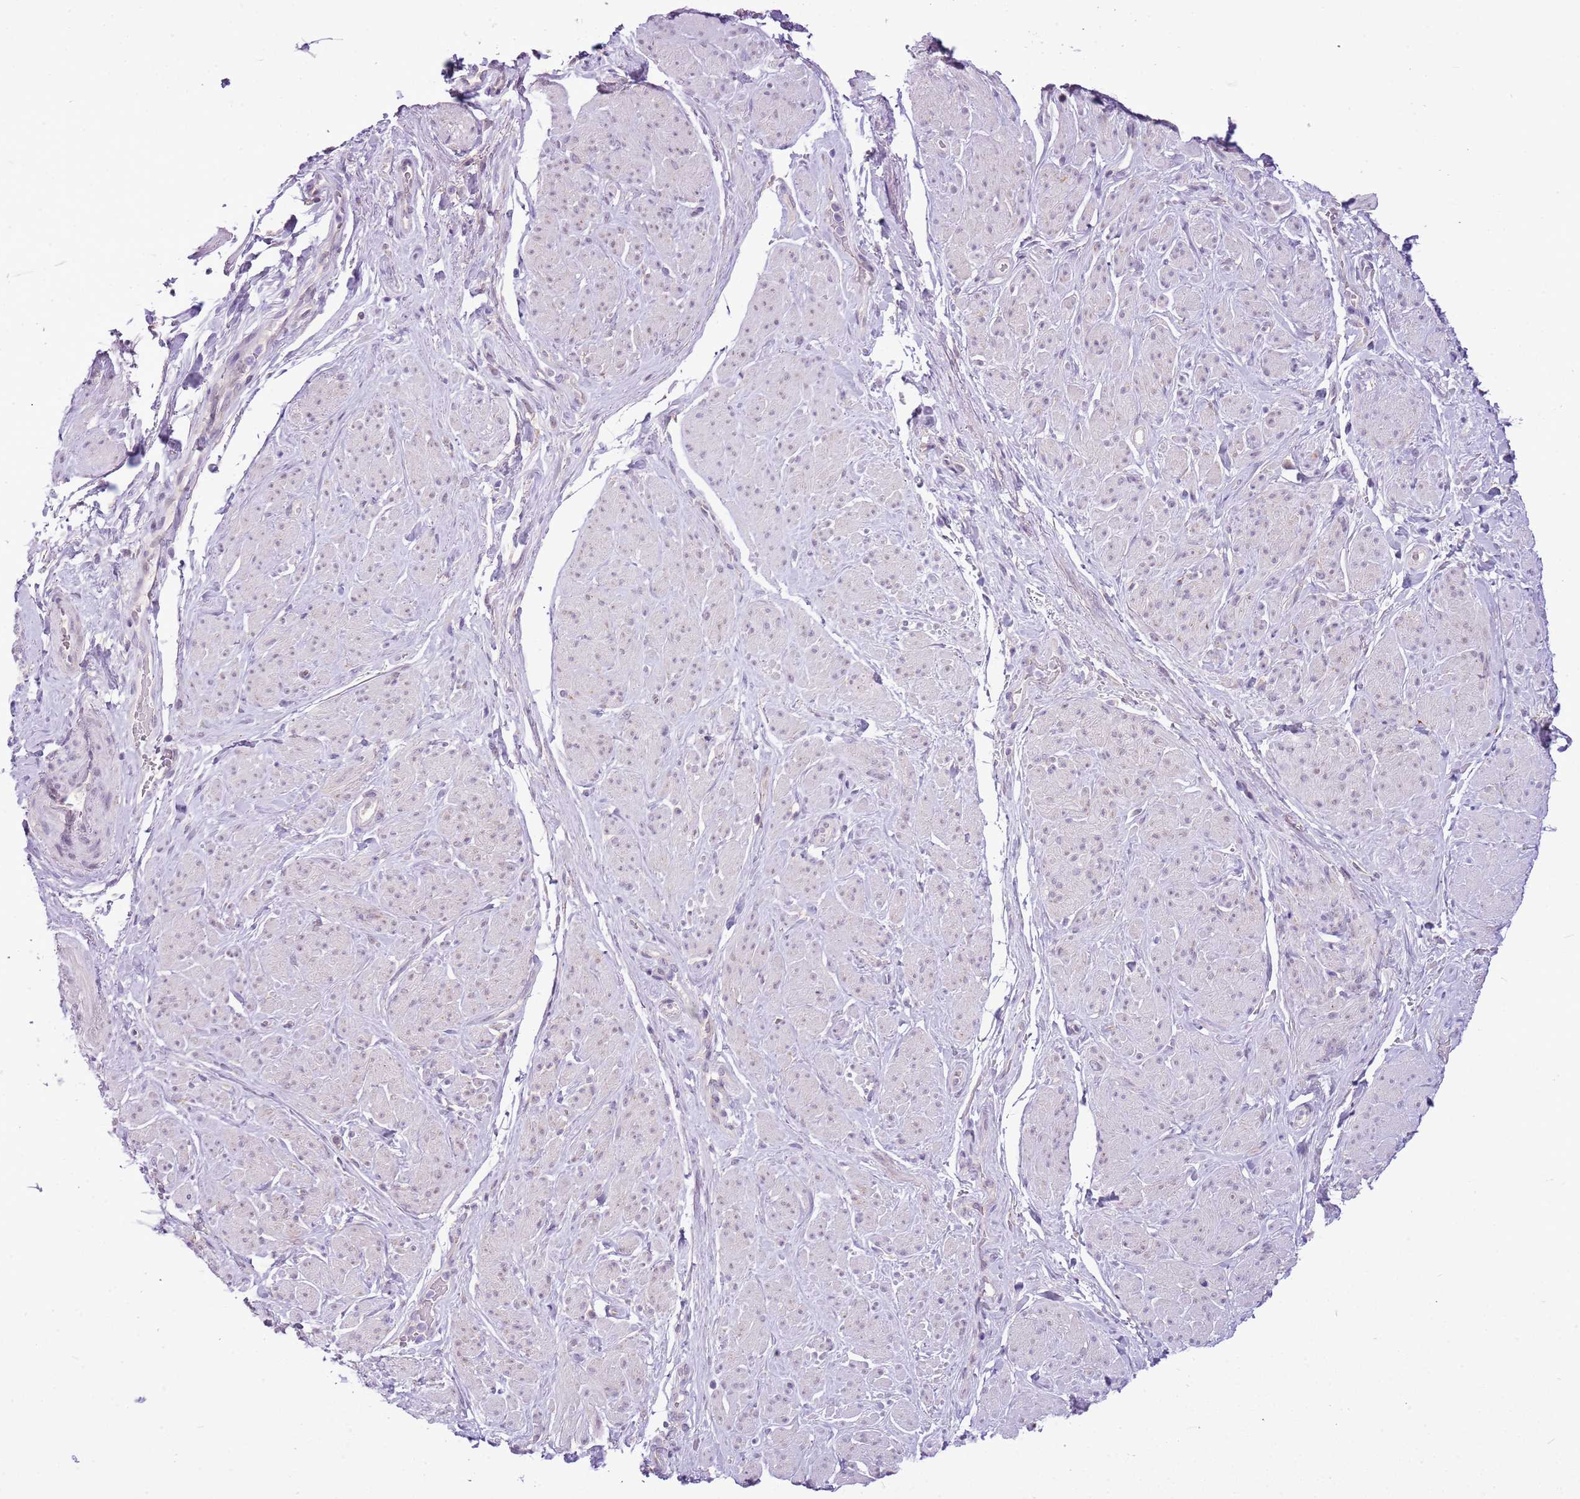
{"staining": {"intensity": "negative", "quantity": "none", "location": "none"}, "tissue": "smooth muscle", "cell_type": "Smooth muscle cells", "image_type": "normal", "snomed": [{"axis": "morphology", "description": "Normal tissue, NOS"}, {"axis": "topography", "description": "Smooth muscle"}, {"axis": "topography", "description": "Peripheral nerve tissue"}], "caption": "This photomicrograph is of unremarkable smooth muscle stained with immunohistochemistry (IHC) to label a protein in brown with the nuclei are counter-stained blue. There is no positivity in smooth muscle cells.", "gene": "FAM120C", "patient": {"sex": "male", "age": 69}}